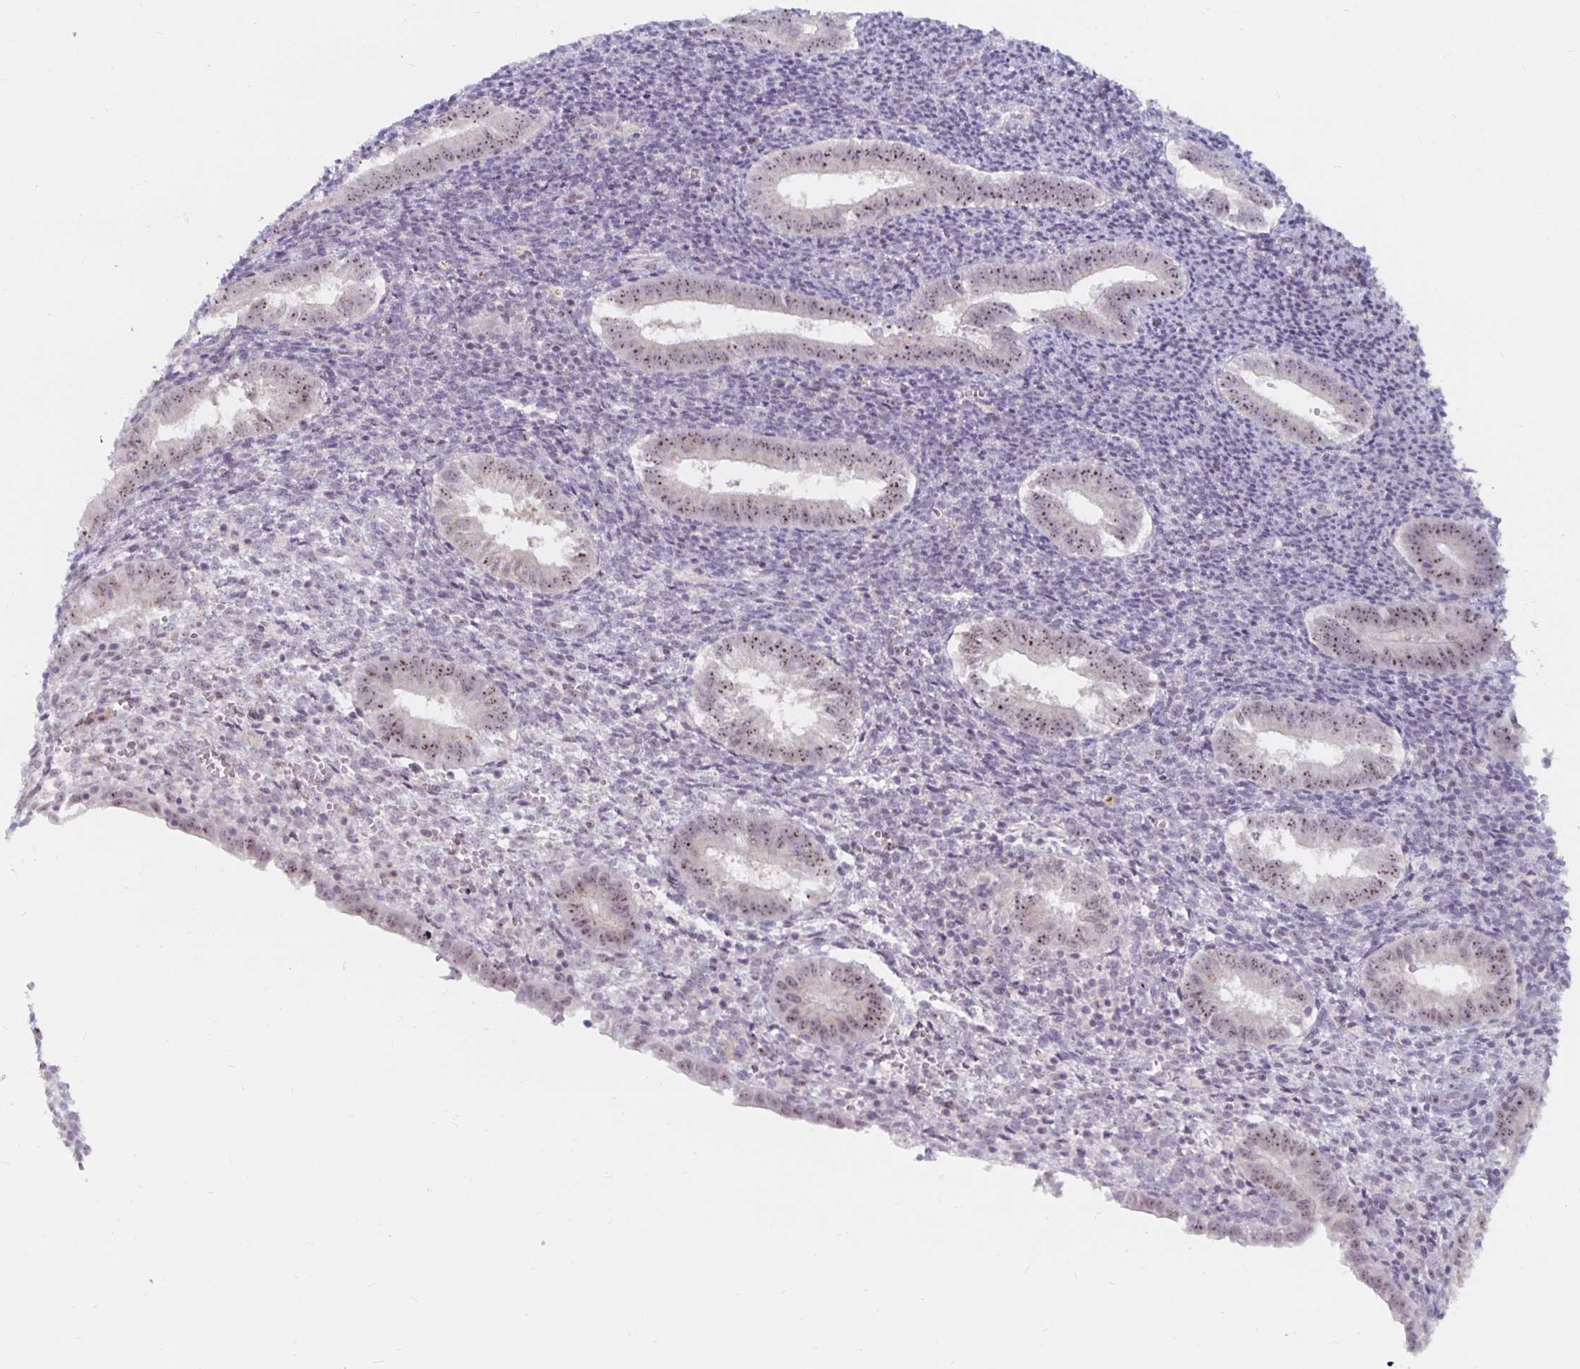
{"staining": {"intensity": "weak", "quantity": "<25%", "location": "nuclear"}, "tissue": "endometrium", "cell_type": "Cells in endometrial stroma", "image_type": "normal", "snomed": [{"axis": "morphology", "description": "Normal tissue, NOS"}, {"axis": "topography", "description": "Endometrium"}], "caption": "IHC micrograph of unremarkable endometrium stained for a protein (brown), which exhibits no staining in cells in endometrial stroma. (Stains: DAB immunohistochemistry with hematoxylin counter stain, Microscopy: brightfield microscopy at high magnification).", "gene": "NUP85", "patient": {"sex": "female", "age": 25}}